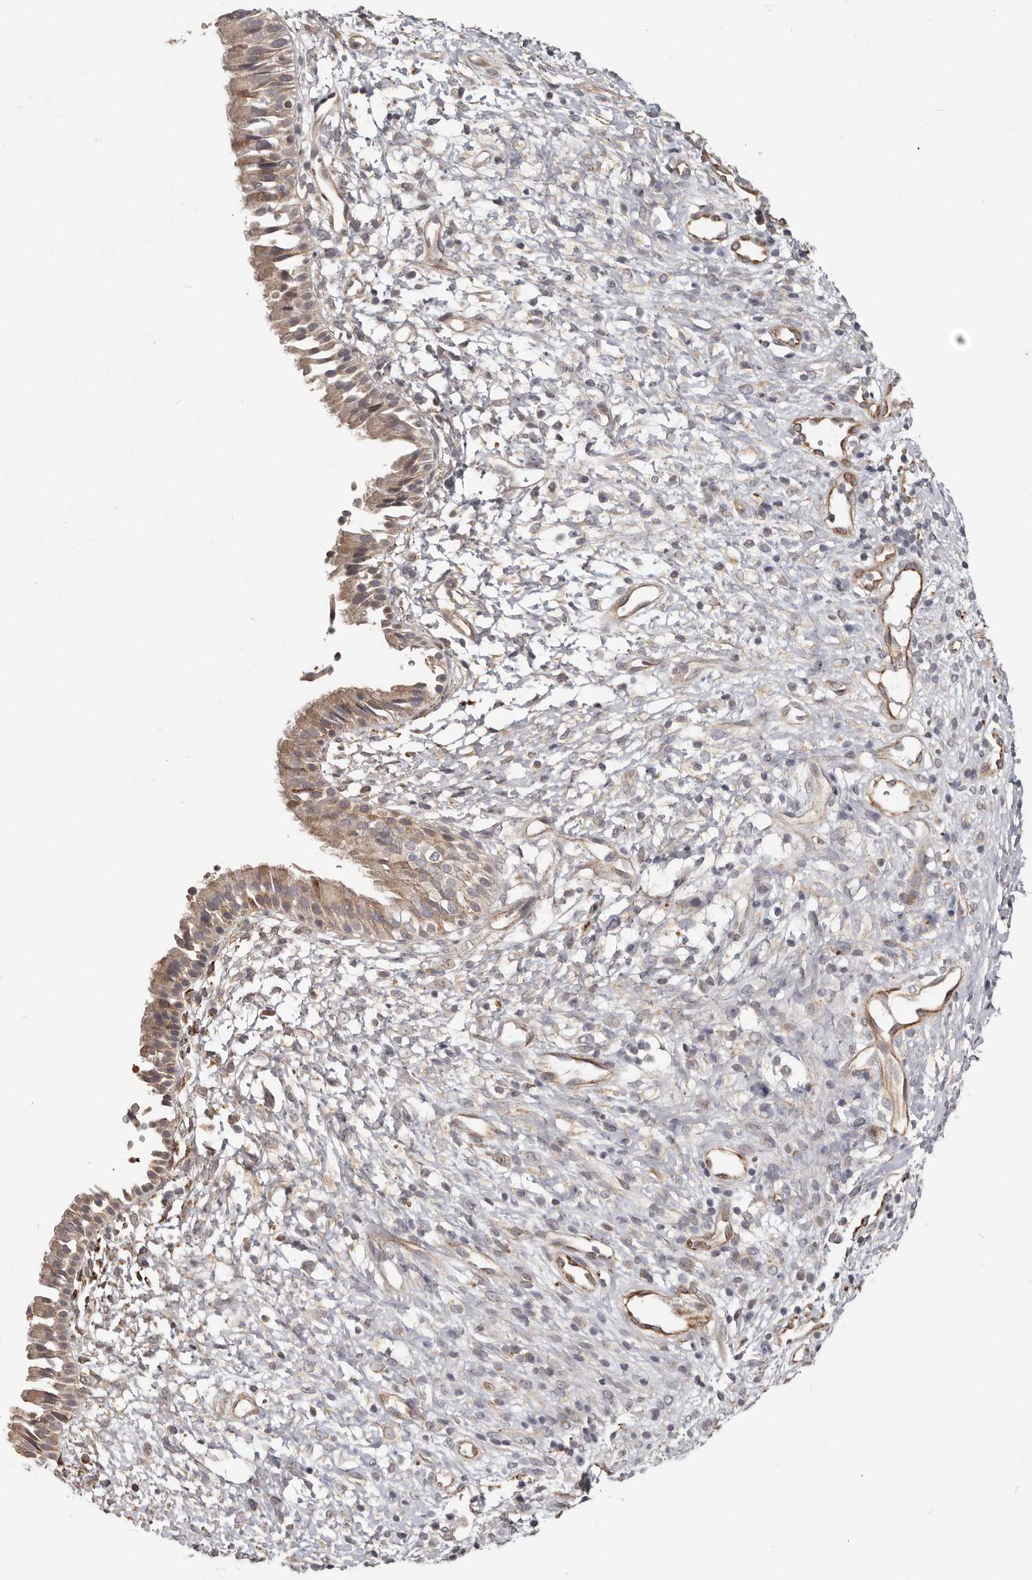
{"staining": {"intensity": "weak", "quantity": ">75%", "location": "cytoplasmic/membranous"}, "tissue": "nasopharynx", "cell_type": "Respiratory epithelial cells", "image_type": "normal", "snomed": [{"axis": "morphology", "description": "Normal tissue, NOS"}, {"axis": "topography", "description": "Nasopharynx"}], "caption": "An image showing weak cytoplasmic/membranous expression in about >75% of respiratory epithelial cells in unremarkable nasopharynx, as visualized by brown immunohistochemical staining.", "gene": "PLOD2", "patient": {"sex": "male", "age": 22}}